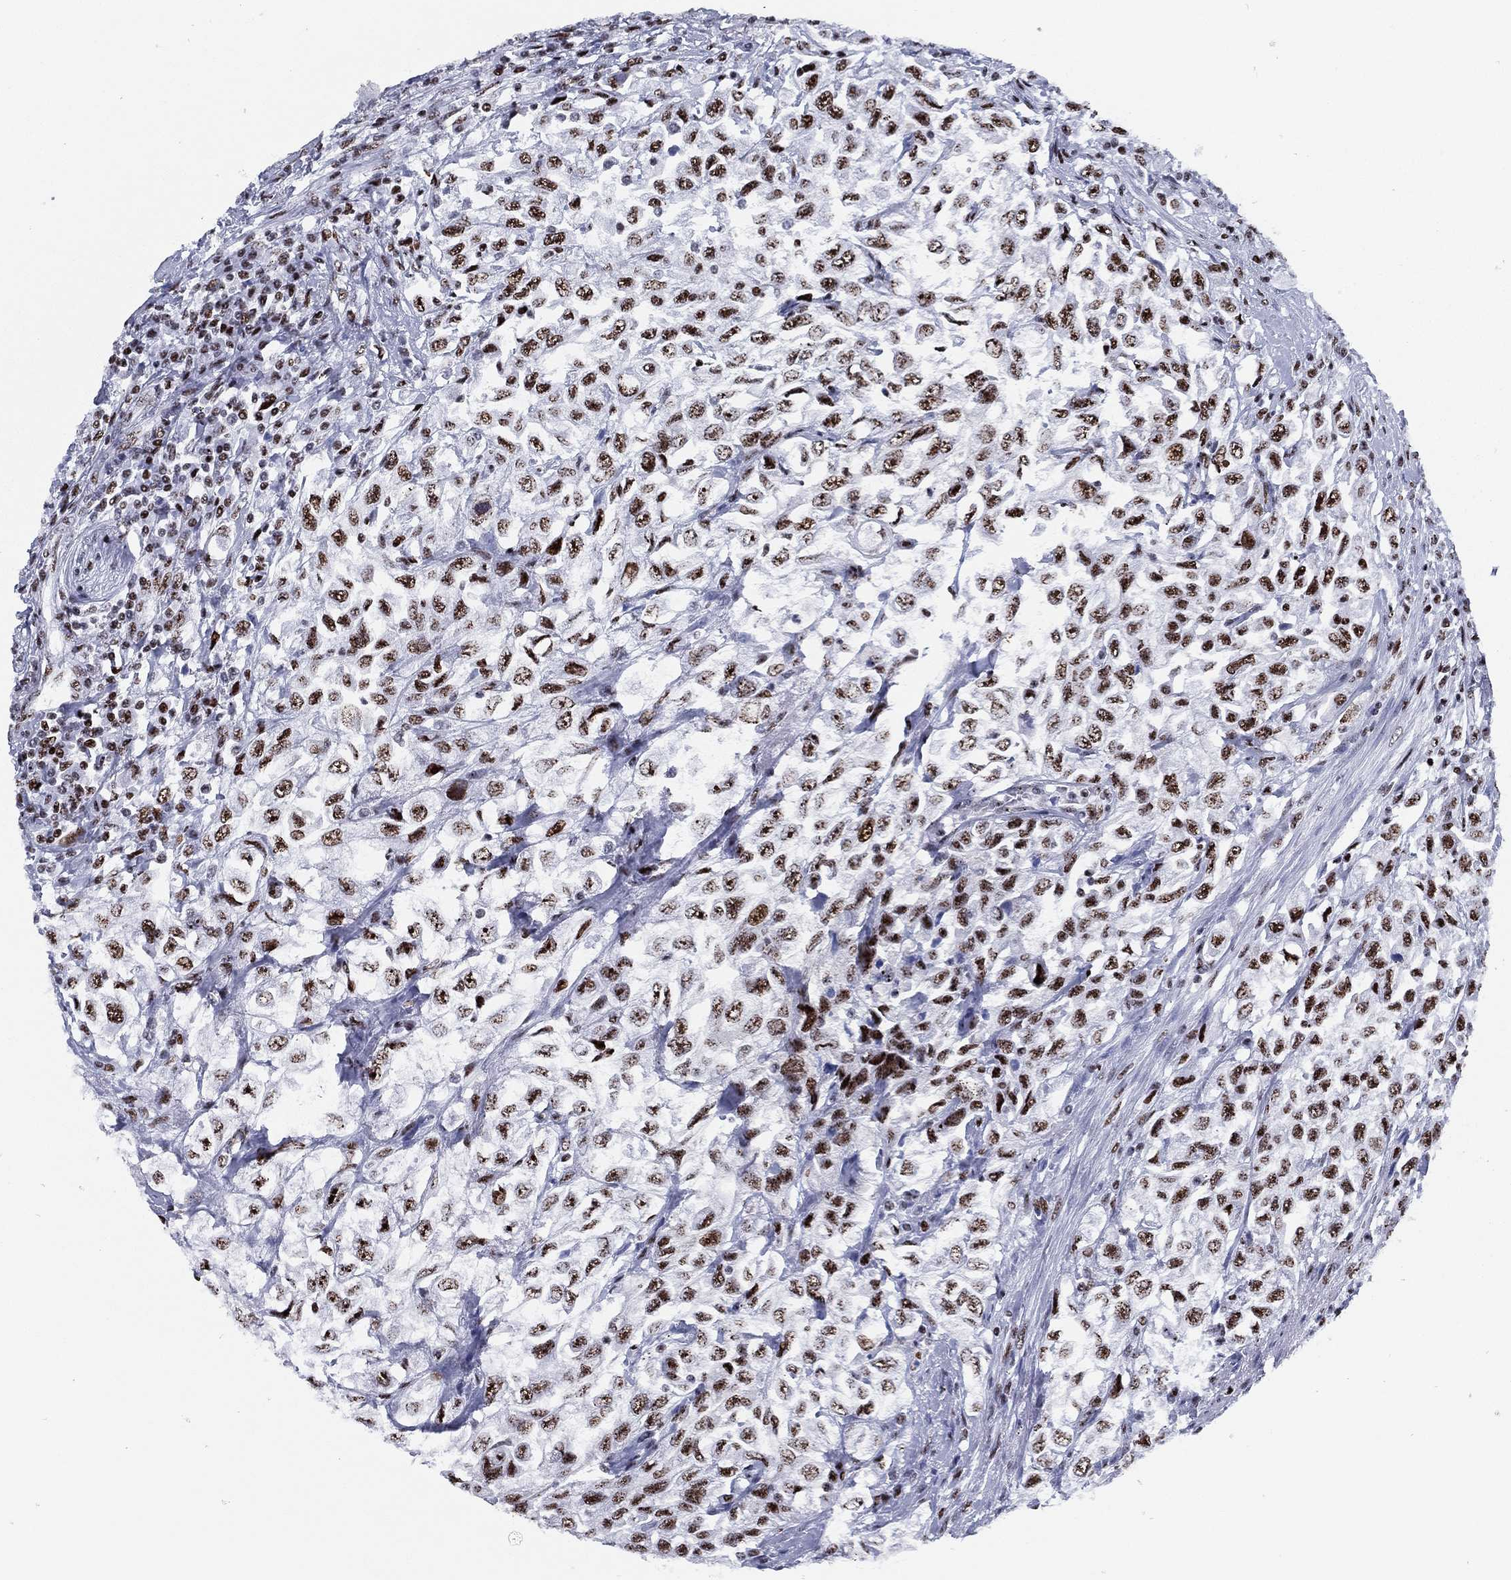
{"staining": {"intensity": "strong", "quantity": ">75%", "location": "nuclear"}, "tissue": "urothelial cancer", "cell_type": "Tumor cells", "image_type": "cancer", "snomed": [{"axis": "morphology", "description": "Urothelial carcinoma, High grade"}, {"axis": "topography", "description": "Urinary bladder"}], "caption": "Protein expression analysis of high-grade urothelial carcinoma displays strong nuclear positivity in about >75% of tumor cells. The staining was performed using DAB (3,3'-diaminobenzidine), with brown indicating positive protein expression. Nuclei are stained blue with hematoxylin.", "gene": "CYB561D2", "patient": {"sex": "female", "age": 56}}